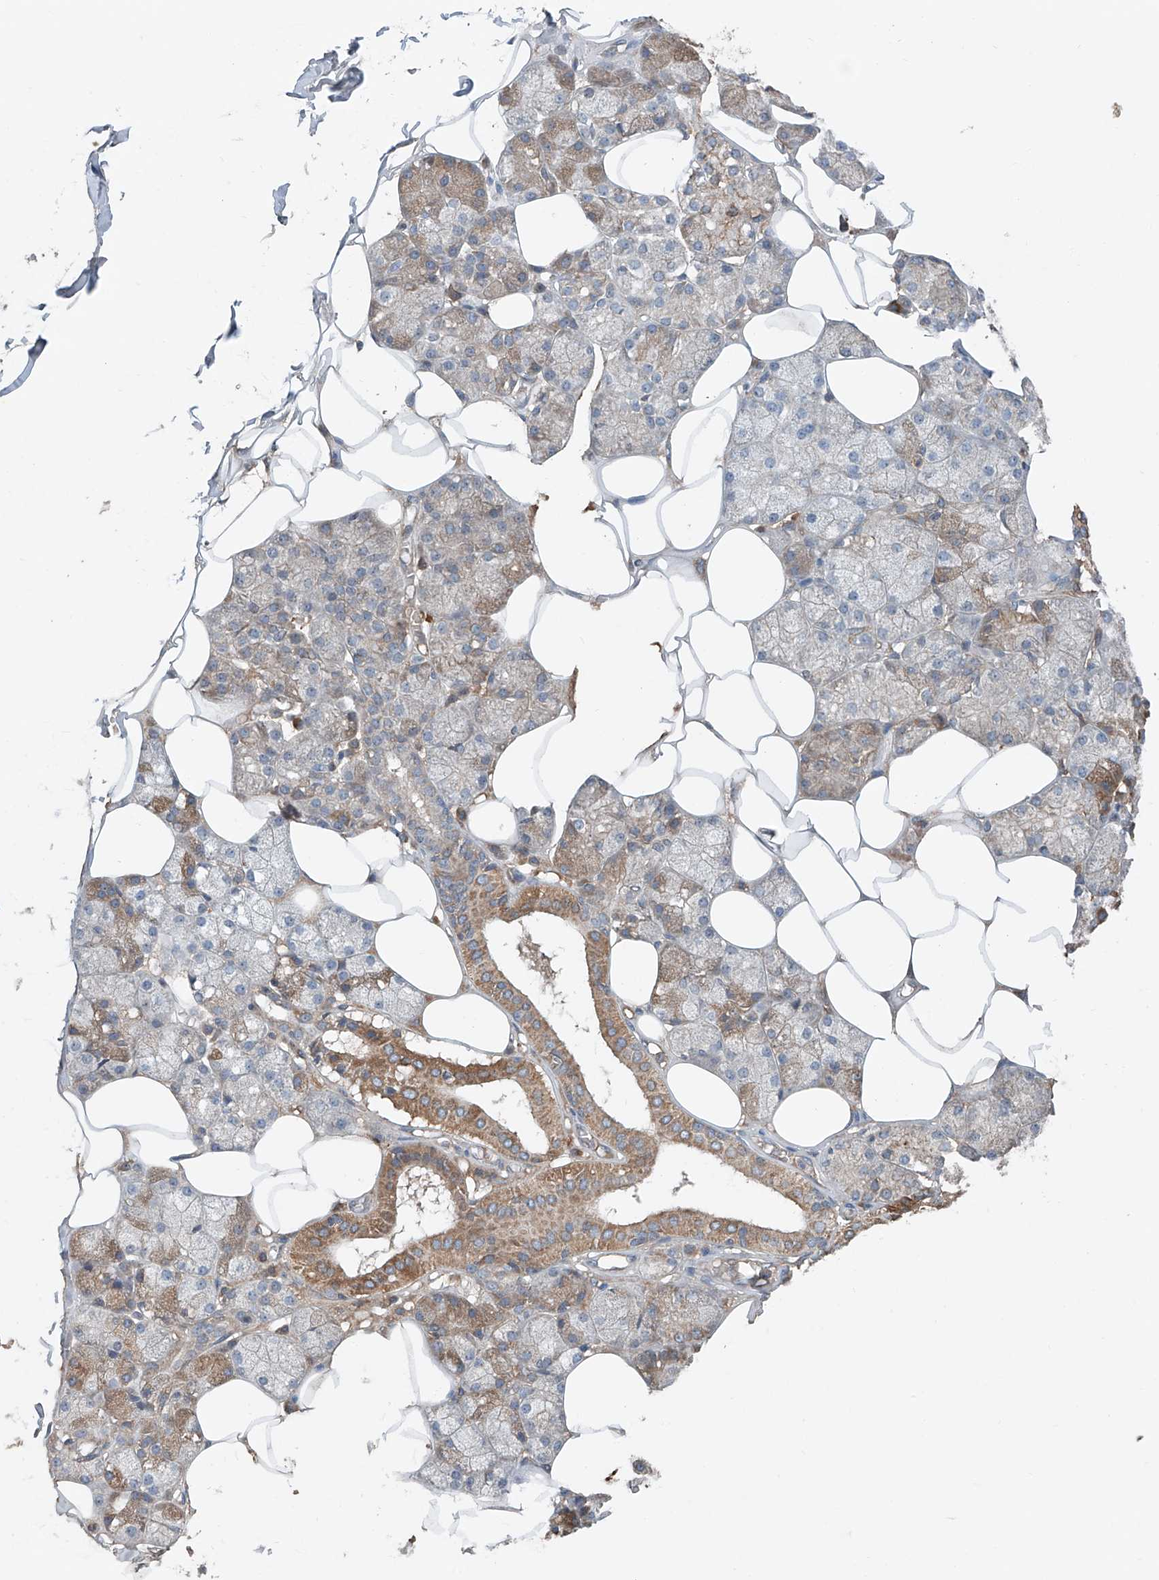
{"staining": {"intensity": "moderate", "quantity": "<25%", "location": "cytoplasmic/membranous"}, "tissue": "salivary gland", "cell_type": "Glandular cells", "image_type": "normal", "snomed": [{"axis": "morphology", "description": "Normal tissue, NOS"}, {"axis": "topography", "description": "Salivary gland"}], "caption": "Salivary gland stained with IHC reveals moderate cytoplasmic/membranous positivity in approximately <25% of glandular cells. (DAB IHC with brightfield microscopy, high magnification).", "gene": "ADAM23", "patient": {"sex": "male", "age": 62}}